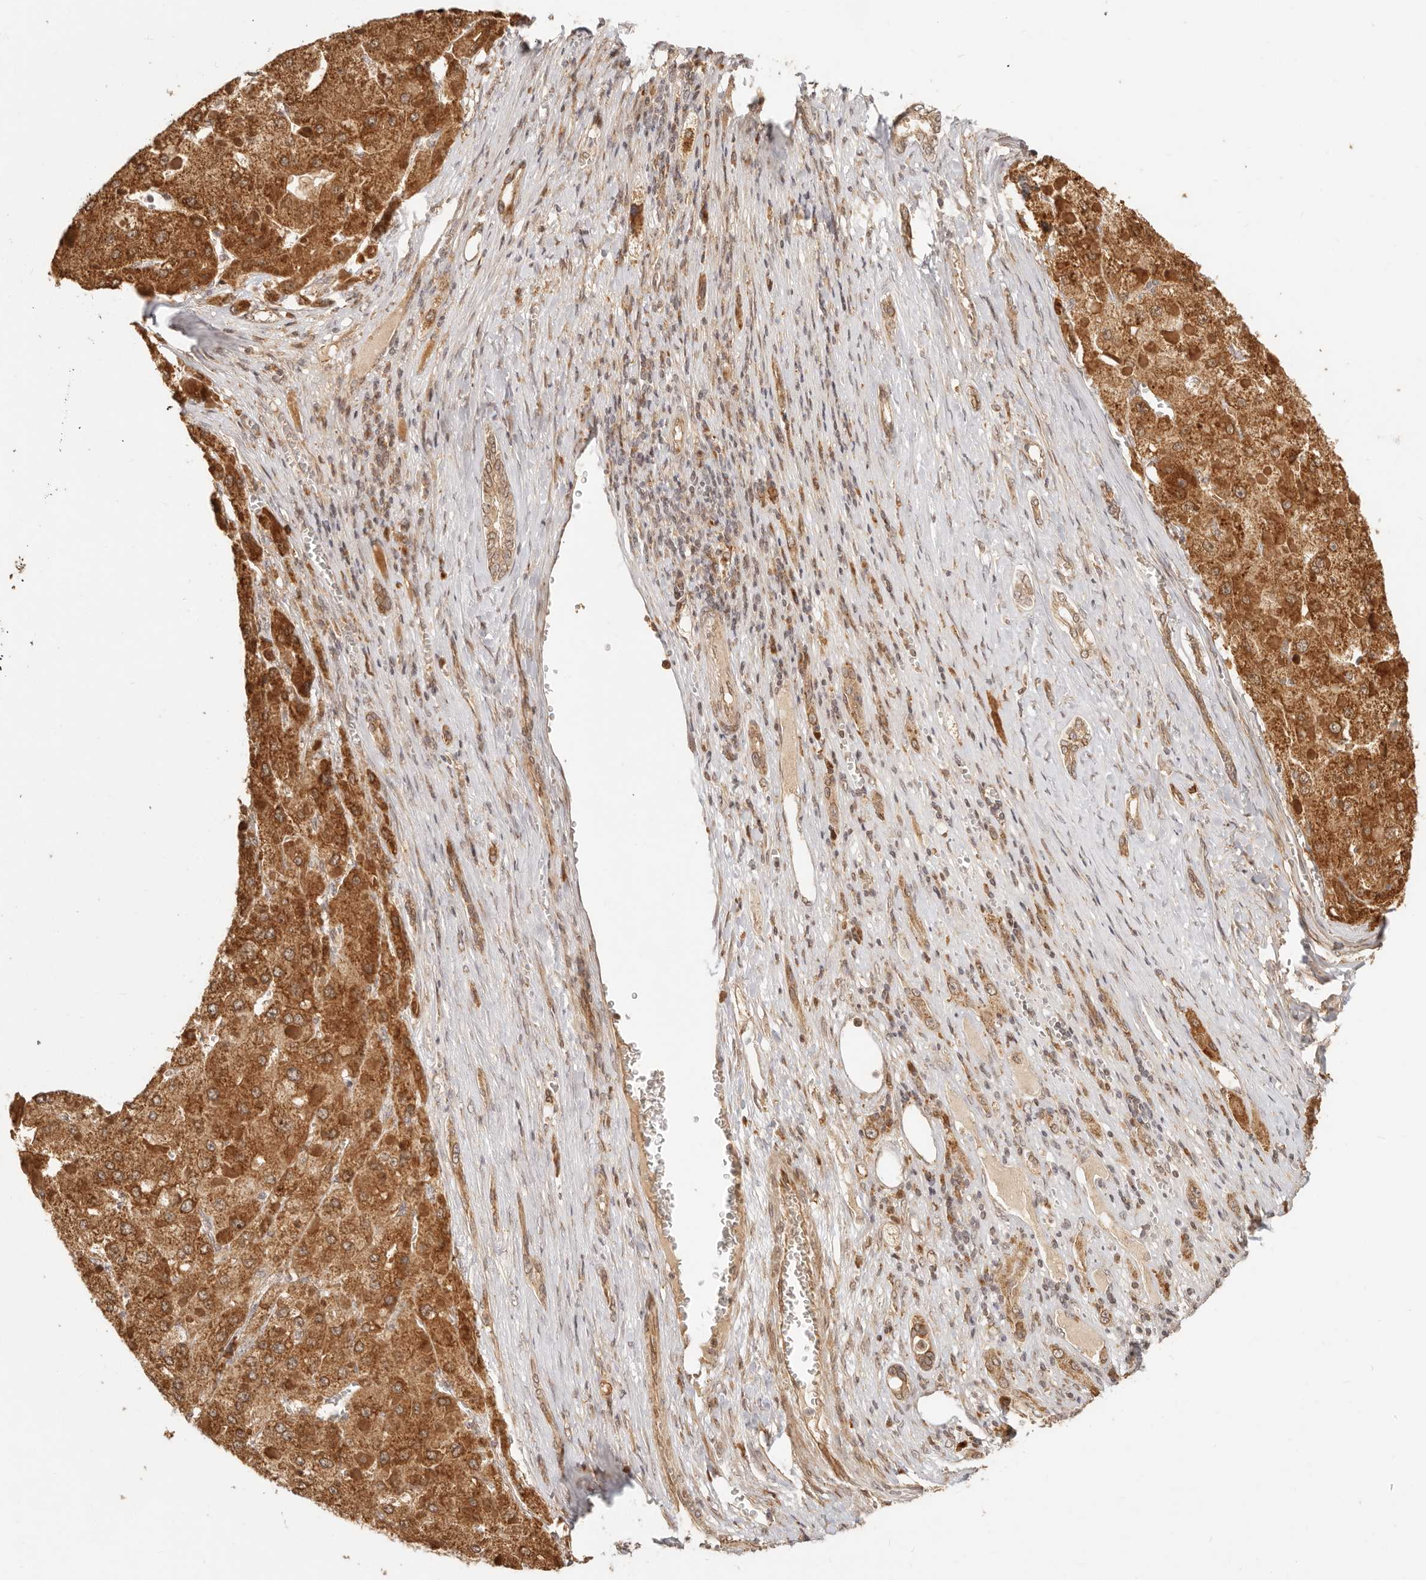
{"staining": {"intensity": "strong", "quantity": ">75%", "location": "cytoplasmic/membranous"}, "tissue": "liver cancer", "cell_type": "Tumor cells", "image_type": "cancer", "snomed": [{"axis": "morphology", "description": "Carcinoma, Hepatocellular, NOS"}, {"axis": "topography", "description": "Liver"}], "caption": "Liver cancer stained for a protein demonstrates strong cytoplasmic/membranous positivity in tumor cells.", "gene": "TIMM17A", "patient": {"sex": "female", "age": 73}}